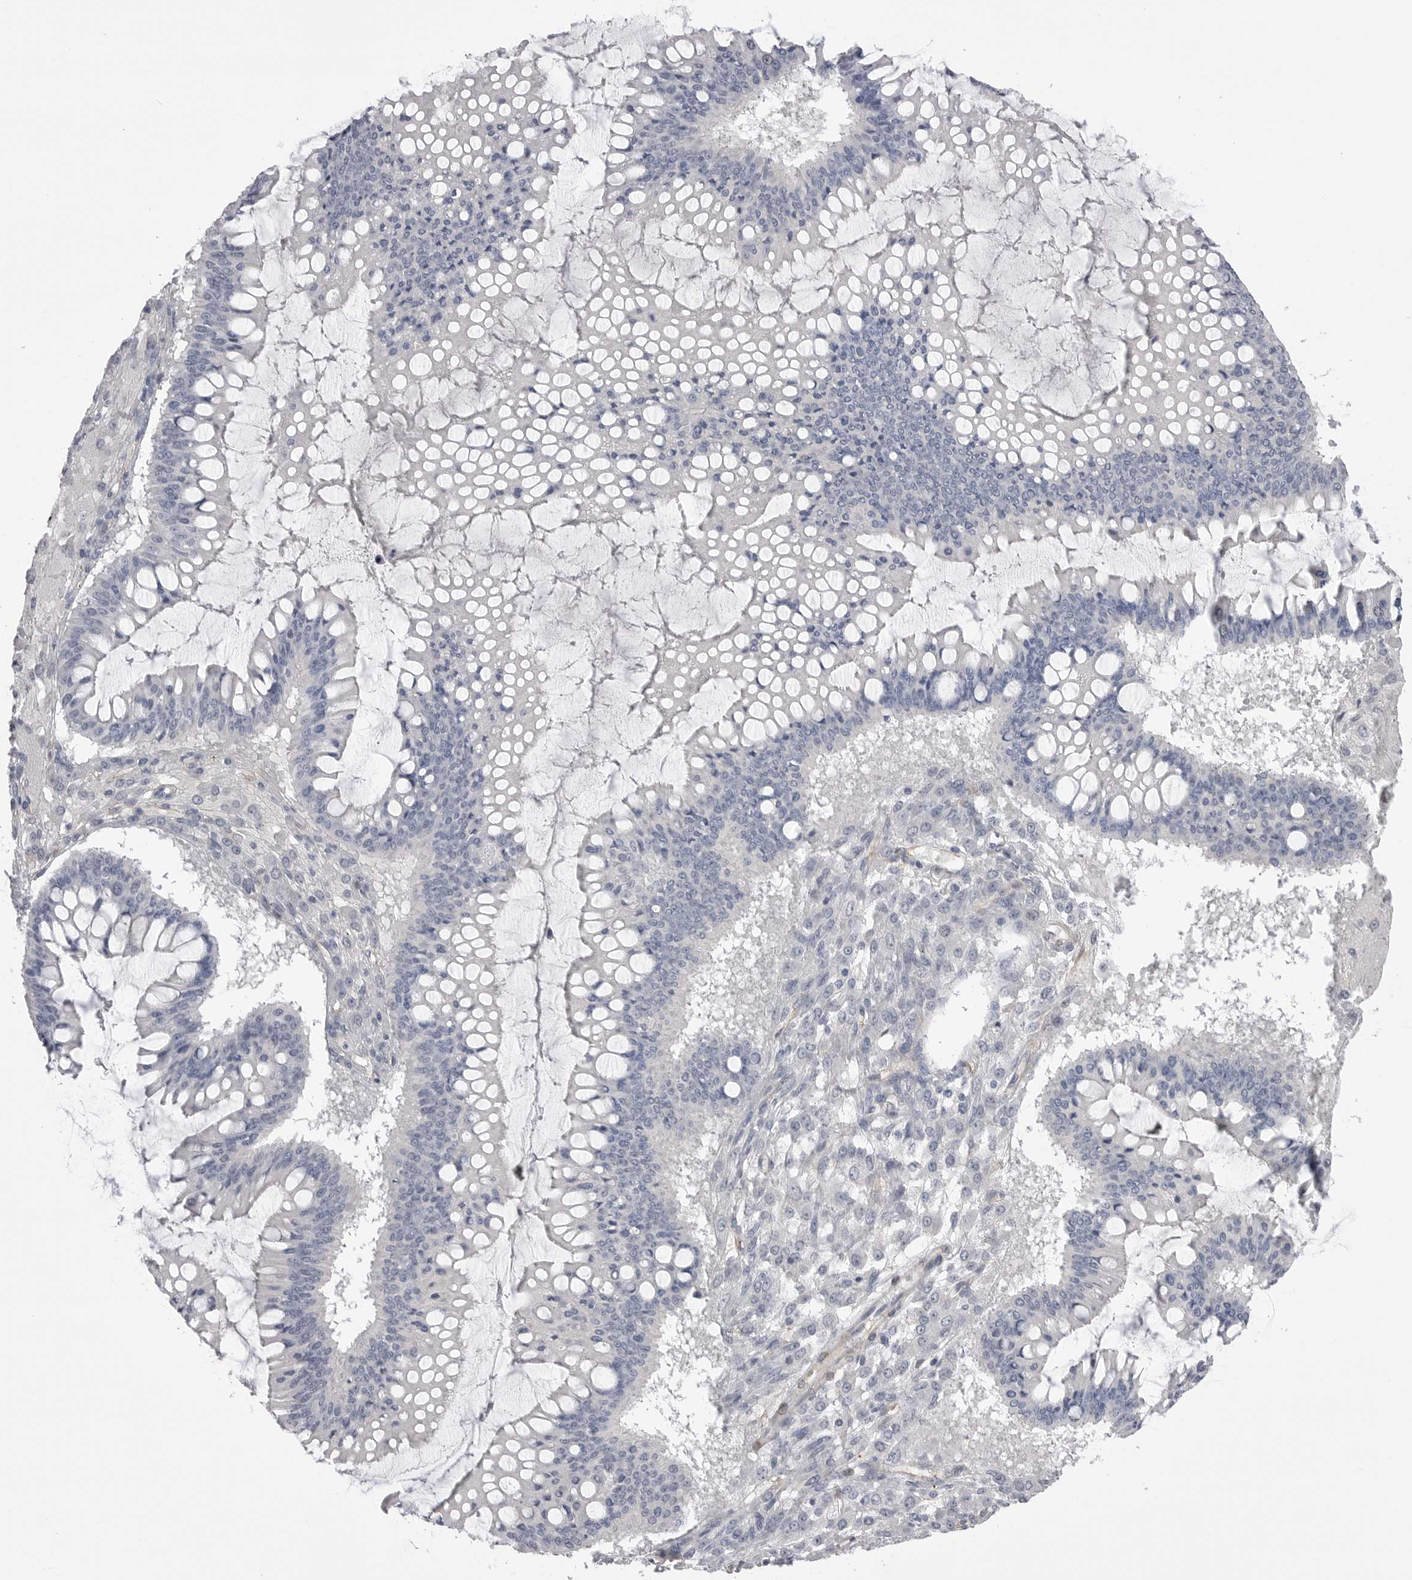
{"staining": {"intensity": "negative", "quantity": "none", "location": "none"}, "tissue": "ovarian cancer", "cell_type": "Tumor cells", "image_type": "cancer", "snomed": [{"axis": "morphology", "description": "Cystadenocarcinoma, mucinous, NOS"}, {"axis": "topography", "description": "Ovary"}], "caption": "Mucinous cystadenocarcinoma (ovarian) was stained to show a protein in brown. There is no significant positivity in tumor cells.", "gene": "AKAP12", "patient": {"sex": "female", "age": 73}}